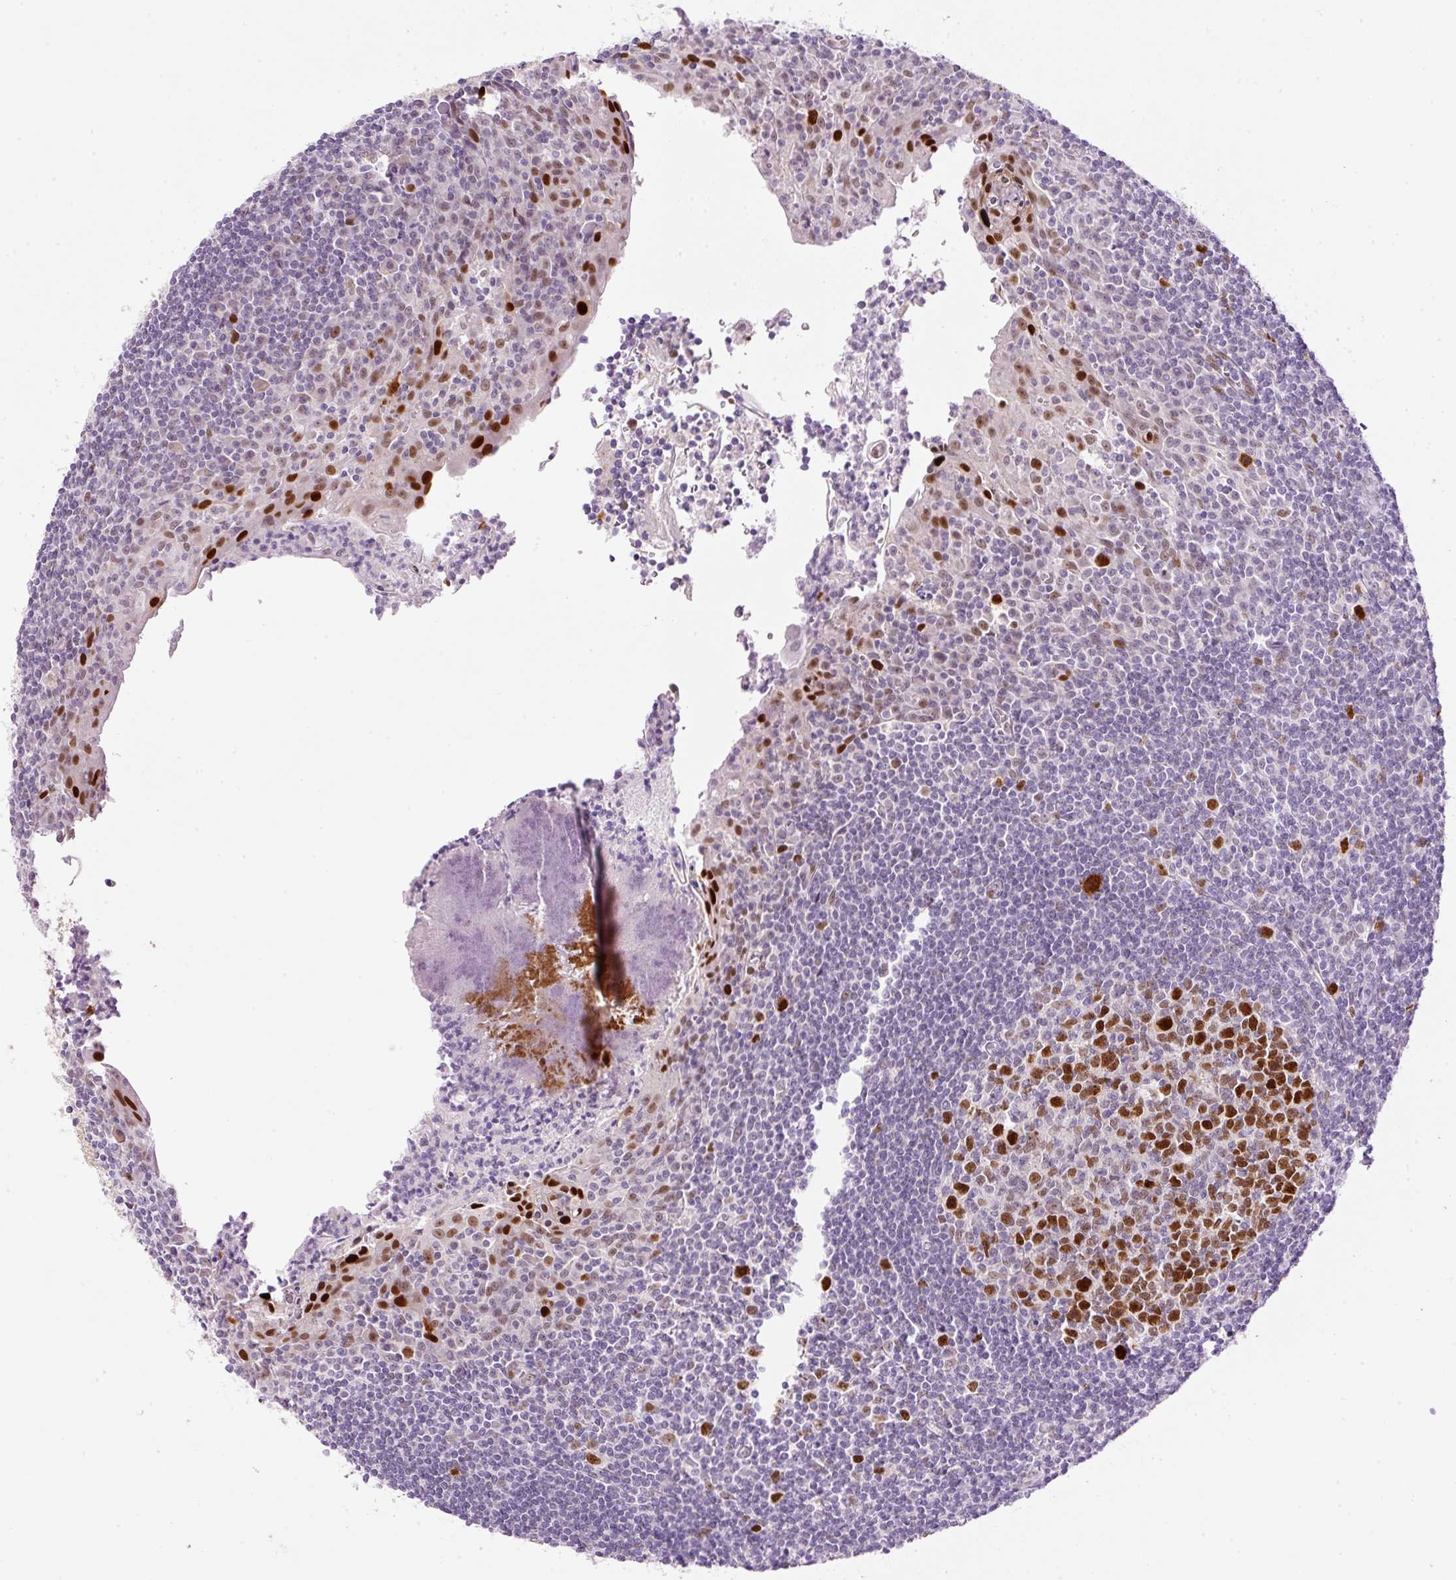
{"staining": {"intensity": "strong", "quantity": "25%-75%", "location": "nuclear"}, "tissue": "tonsil", "cell_type": "Germinal center cells", "image_type": "normal", "snomed": [{"axis": "morphology", "description": "Normal tissue, NOS"}, {"axis": "topography", "description": "Tonsil"}], "caption": "This micrograph reveals IHC staining of unremarkable human tonsil, with high strong nuclear positivity in approximately 25%-75% of germinal center cells.", "gene": "KPNA2", "patient": {"sex": "male", "age": 27}}